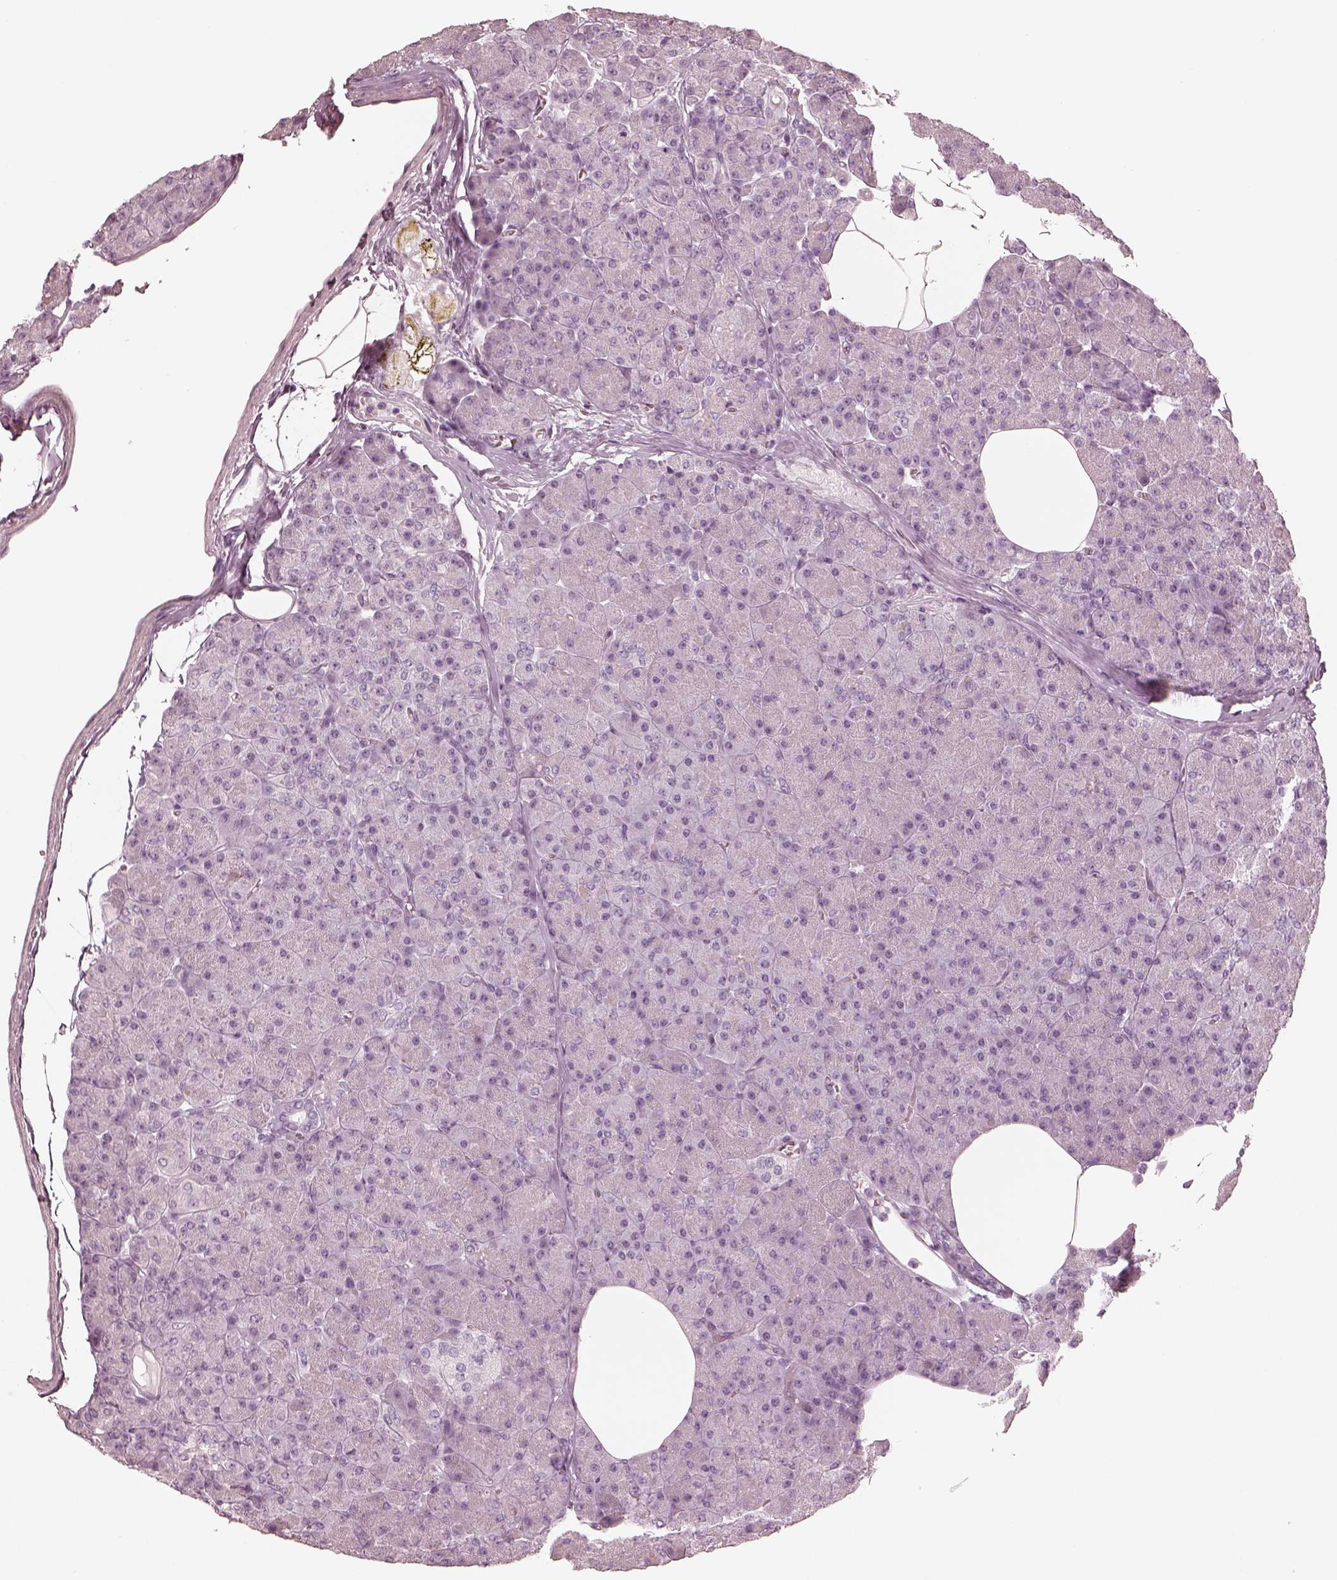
{"staining": {"intensity": "negative", "quantity": "none", "location": "none"}, "tissue": "pancreas", "cell_type": "Exocrine glandular cells", "image_type": "normal", "snomed": [{"axis": "morphology", "description": "Normal tissue, NOS"}, {"axis": "topography", "description": "Pancreas"}], "caption": "DAB (3,3'-diaminobenzidine) immunohistochemical staining of benign pancreas demonstrates no significant positivity in exocrine glandular cells. (DAB IHC with hematoxylin counter stain).", "gene": "CALR3", "patient": {"sex": "female", "age": 45}}